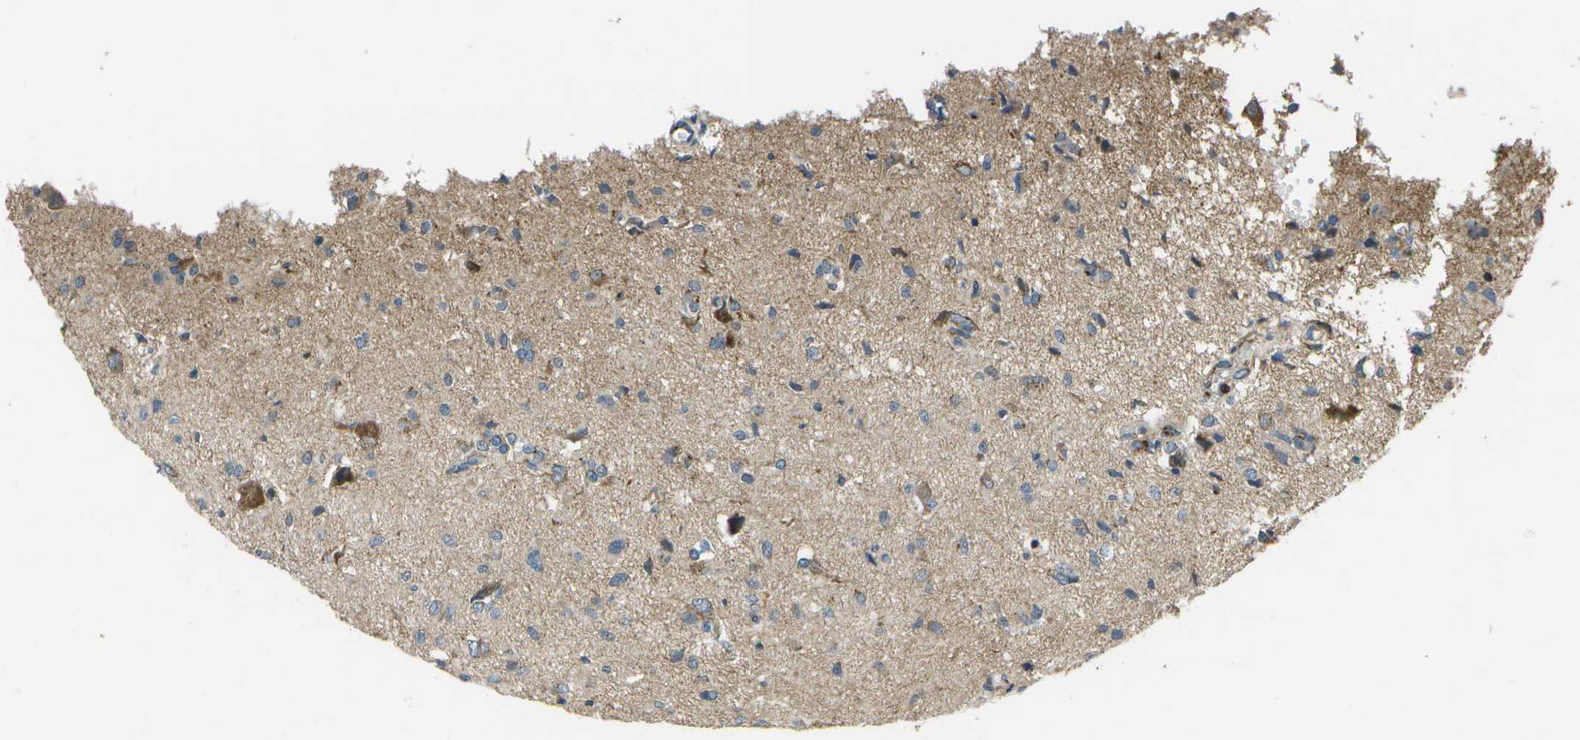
{"staining": {"intensity": "moderate", "quantity": "<25%", "location": "cytoplasmic/membranous"}, "tissue": "glioma", "cell_type": "Tumor cells", "image_type": "cancer", "snomed": [{"axis": "morphology", "description": "Glioma, malignant, High grade"}, {"axis": "topography", "description": "Brain"}], "caption": "This photomicrograph demonstrates immunohistochemistry staining of human glioma, with low moderate cytoplasmic/membranous staining in about <25% of tumor cells.", "gene": "GALNT15", "patient": {"sex": "female", "age": 59}}